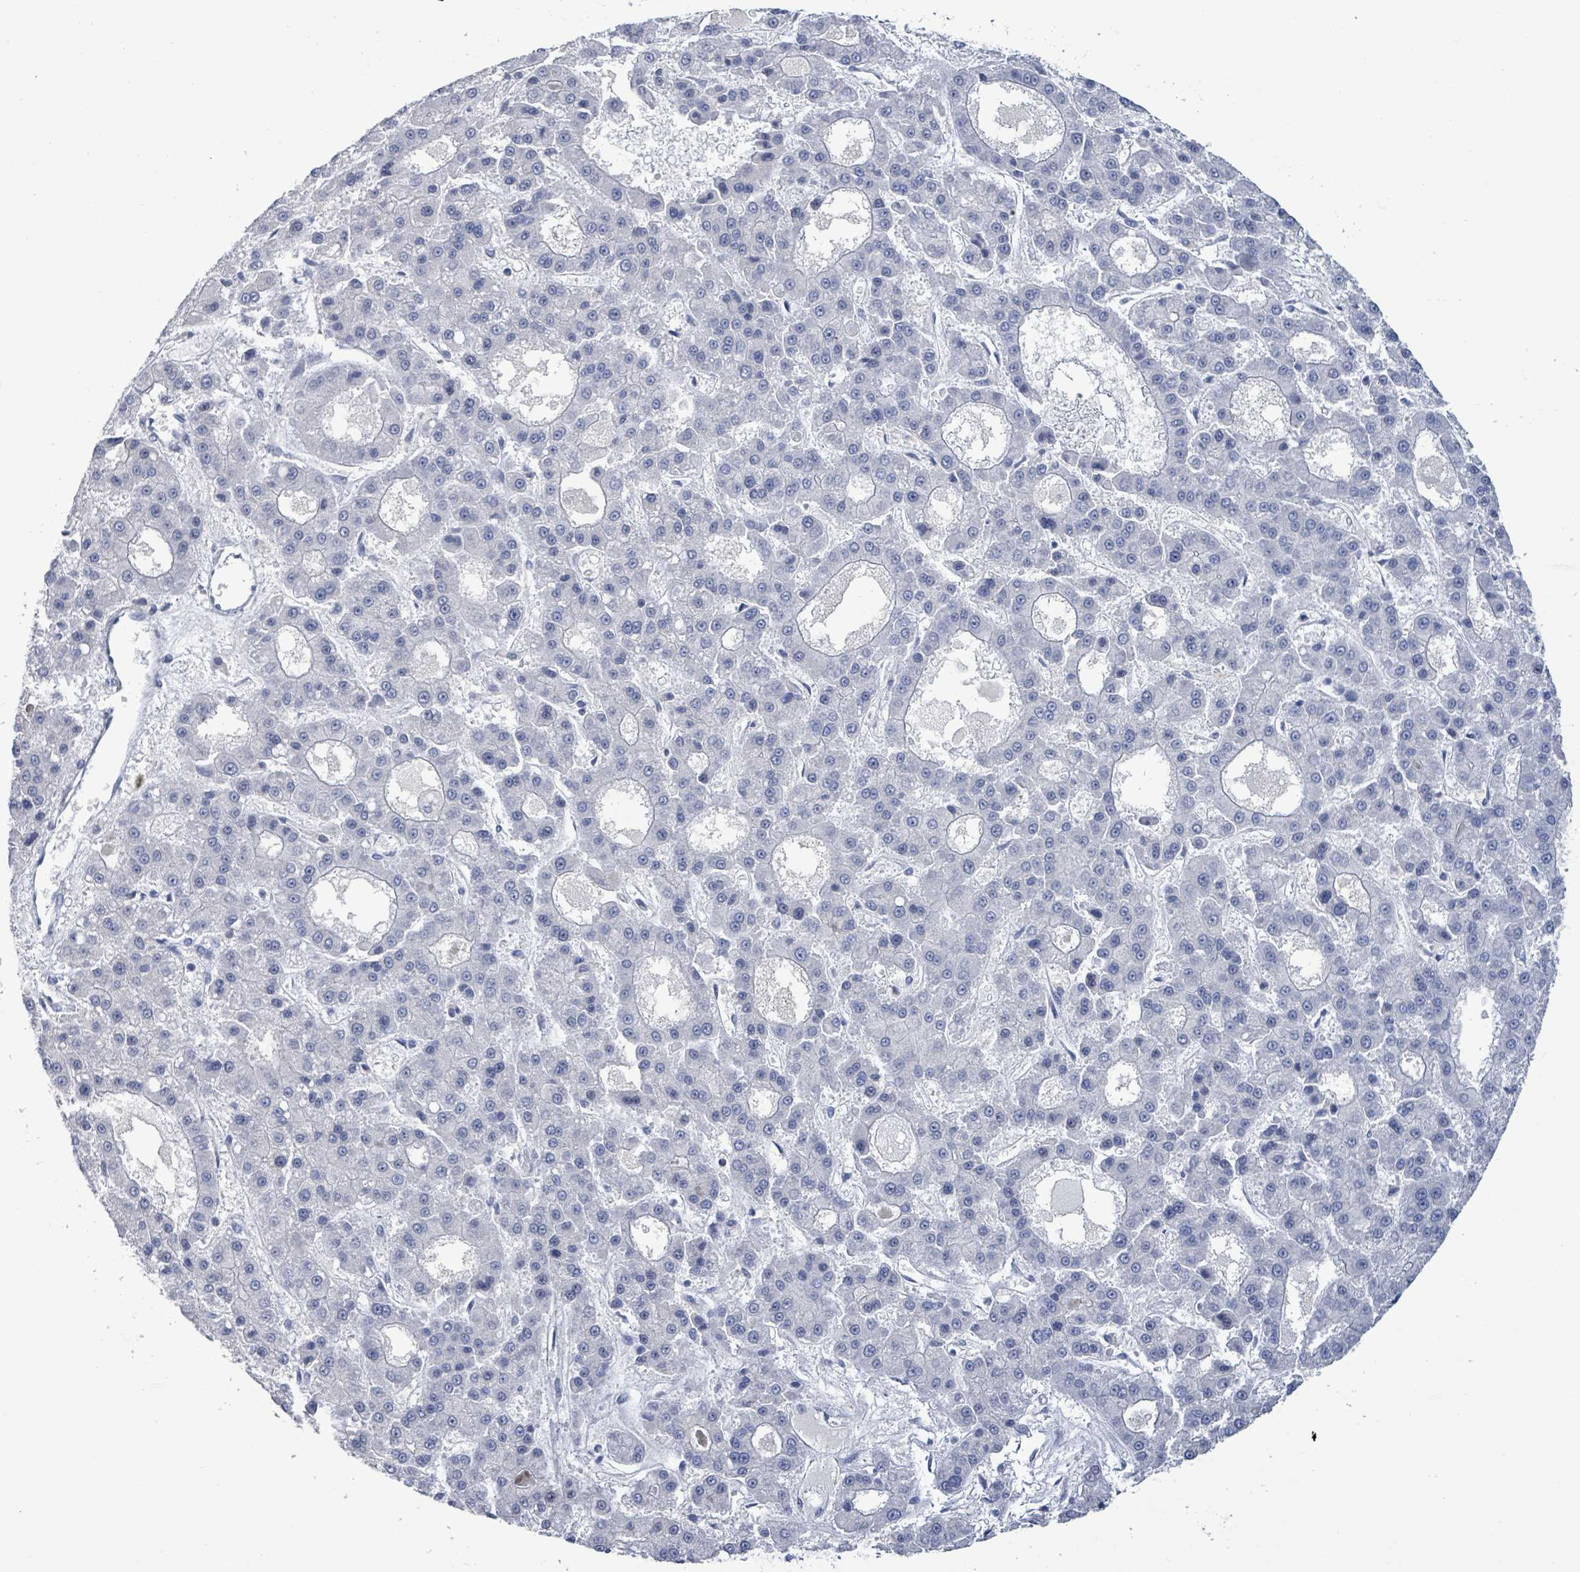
{"staining": {"intensity": "negative", "quantity": "none", "location": "none"}, "tissue": "liver cancer", "cell_type": "Tumor cells", "image_type": "cancer", "snomed": [{"axis": "morphology", "description": "Carcinoma, Hepatocellular, NOS"}, {"axis": "topography", "description": "Liver"}], "caption": "There is no significant positivity in tumor cells of liver cancer (hepatocellular carcinoma). The staining was performed using DAB (3,3'-diaminobenzidine) to visualize the protein expression in brown, while the nuclei were stained in blue with hematoxylin (Magnification: 20x).", "gene": "NTN3", "patient": {"sex": "male", "age": 70}}